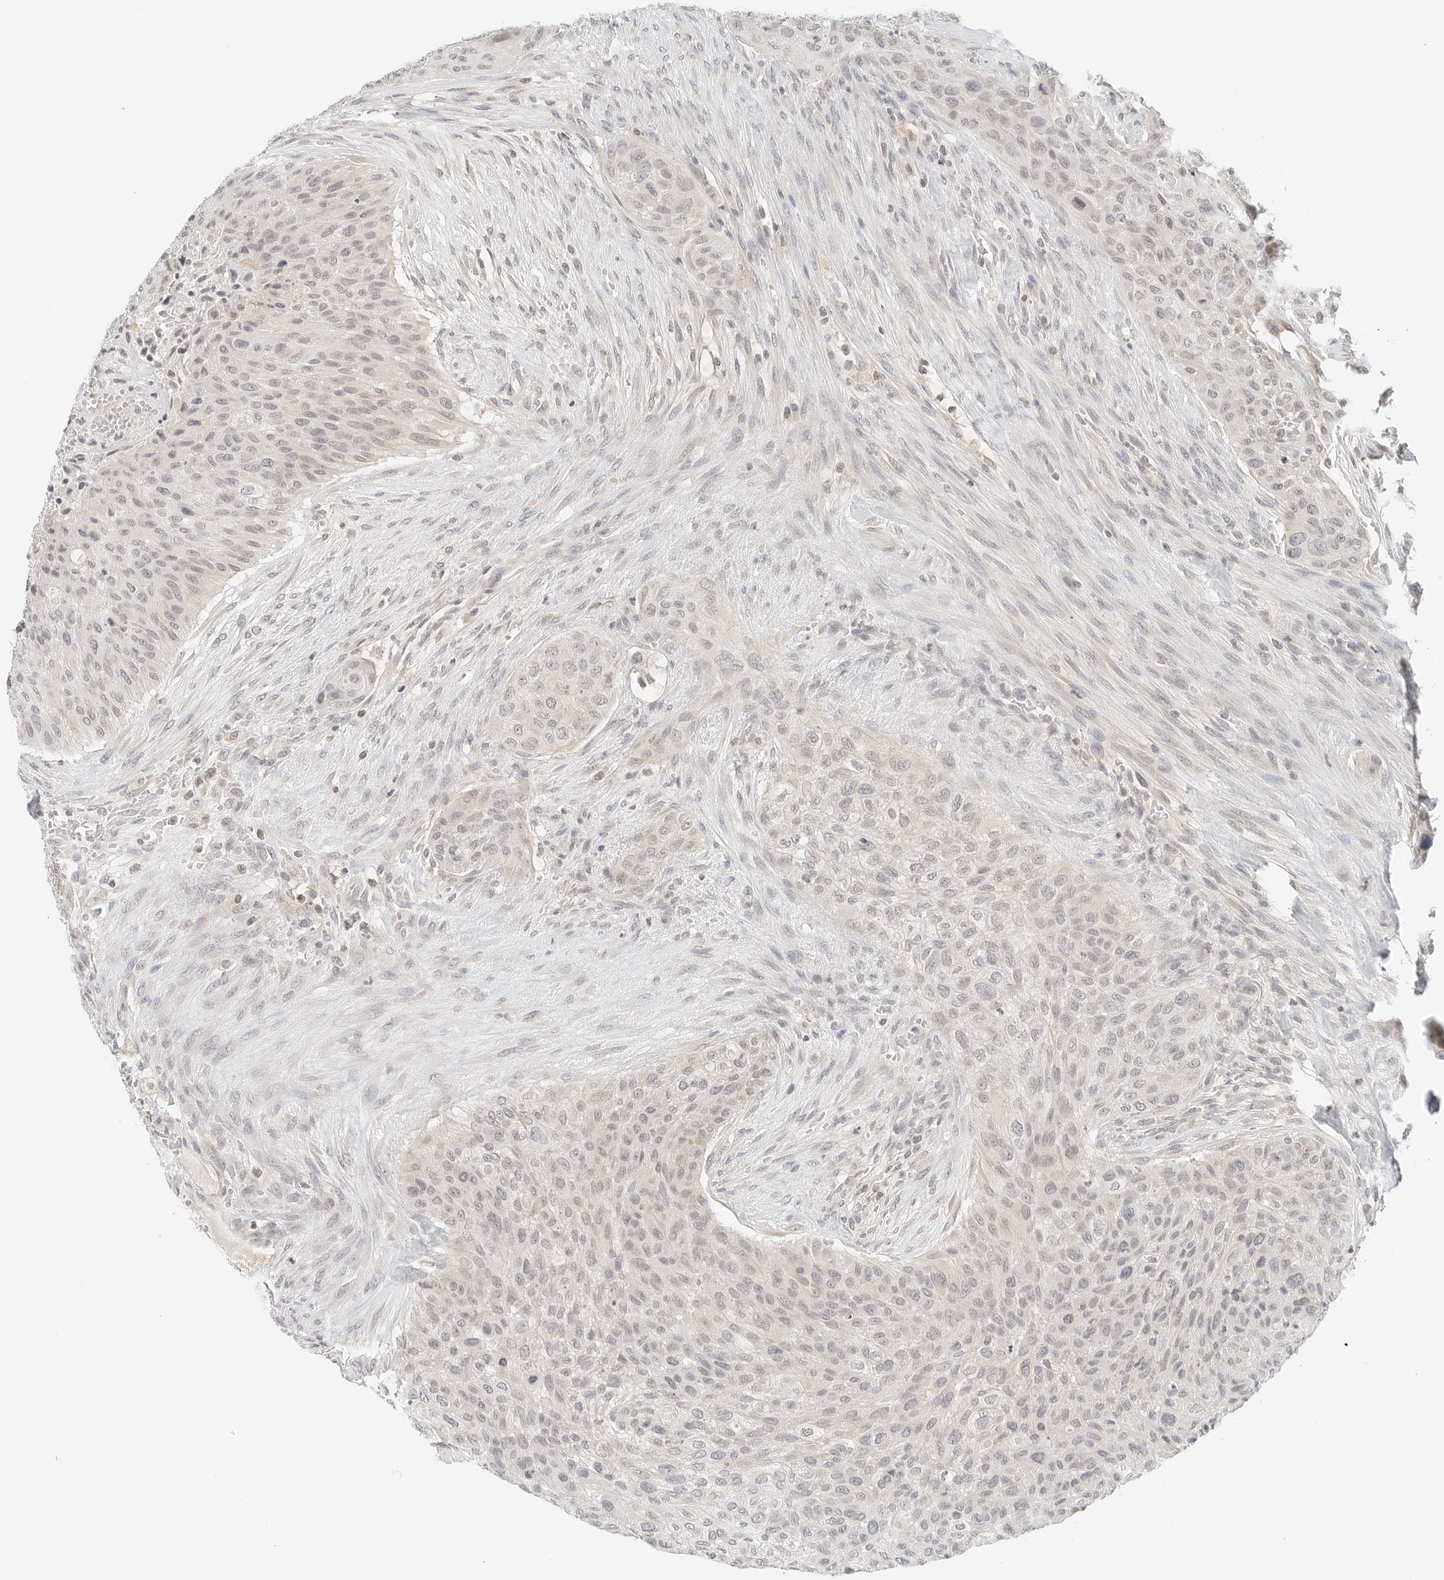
{"staining": {"intensity": "negative", "quantity": "none", "location": "none"}, "tissue": "urothelial cancer", "cell_type": "Tumor cells", "image_type": "cancer", "snomed": [{"axis": "morphology", "description": "Urothelial carcinoma, High grade"}, {"axis": "topography", "description": "Urinary bladder"}], "caption": "There is no significant positivity in tumor cells of urothelial carcinoma (high-grade).", "gene": "NEO1", "patient": {"sex": "male", "age": 35}}